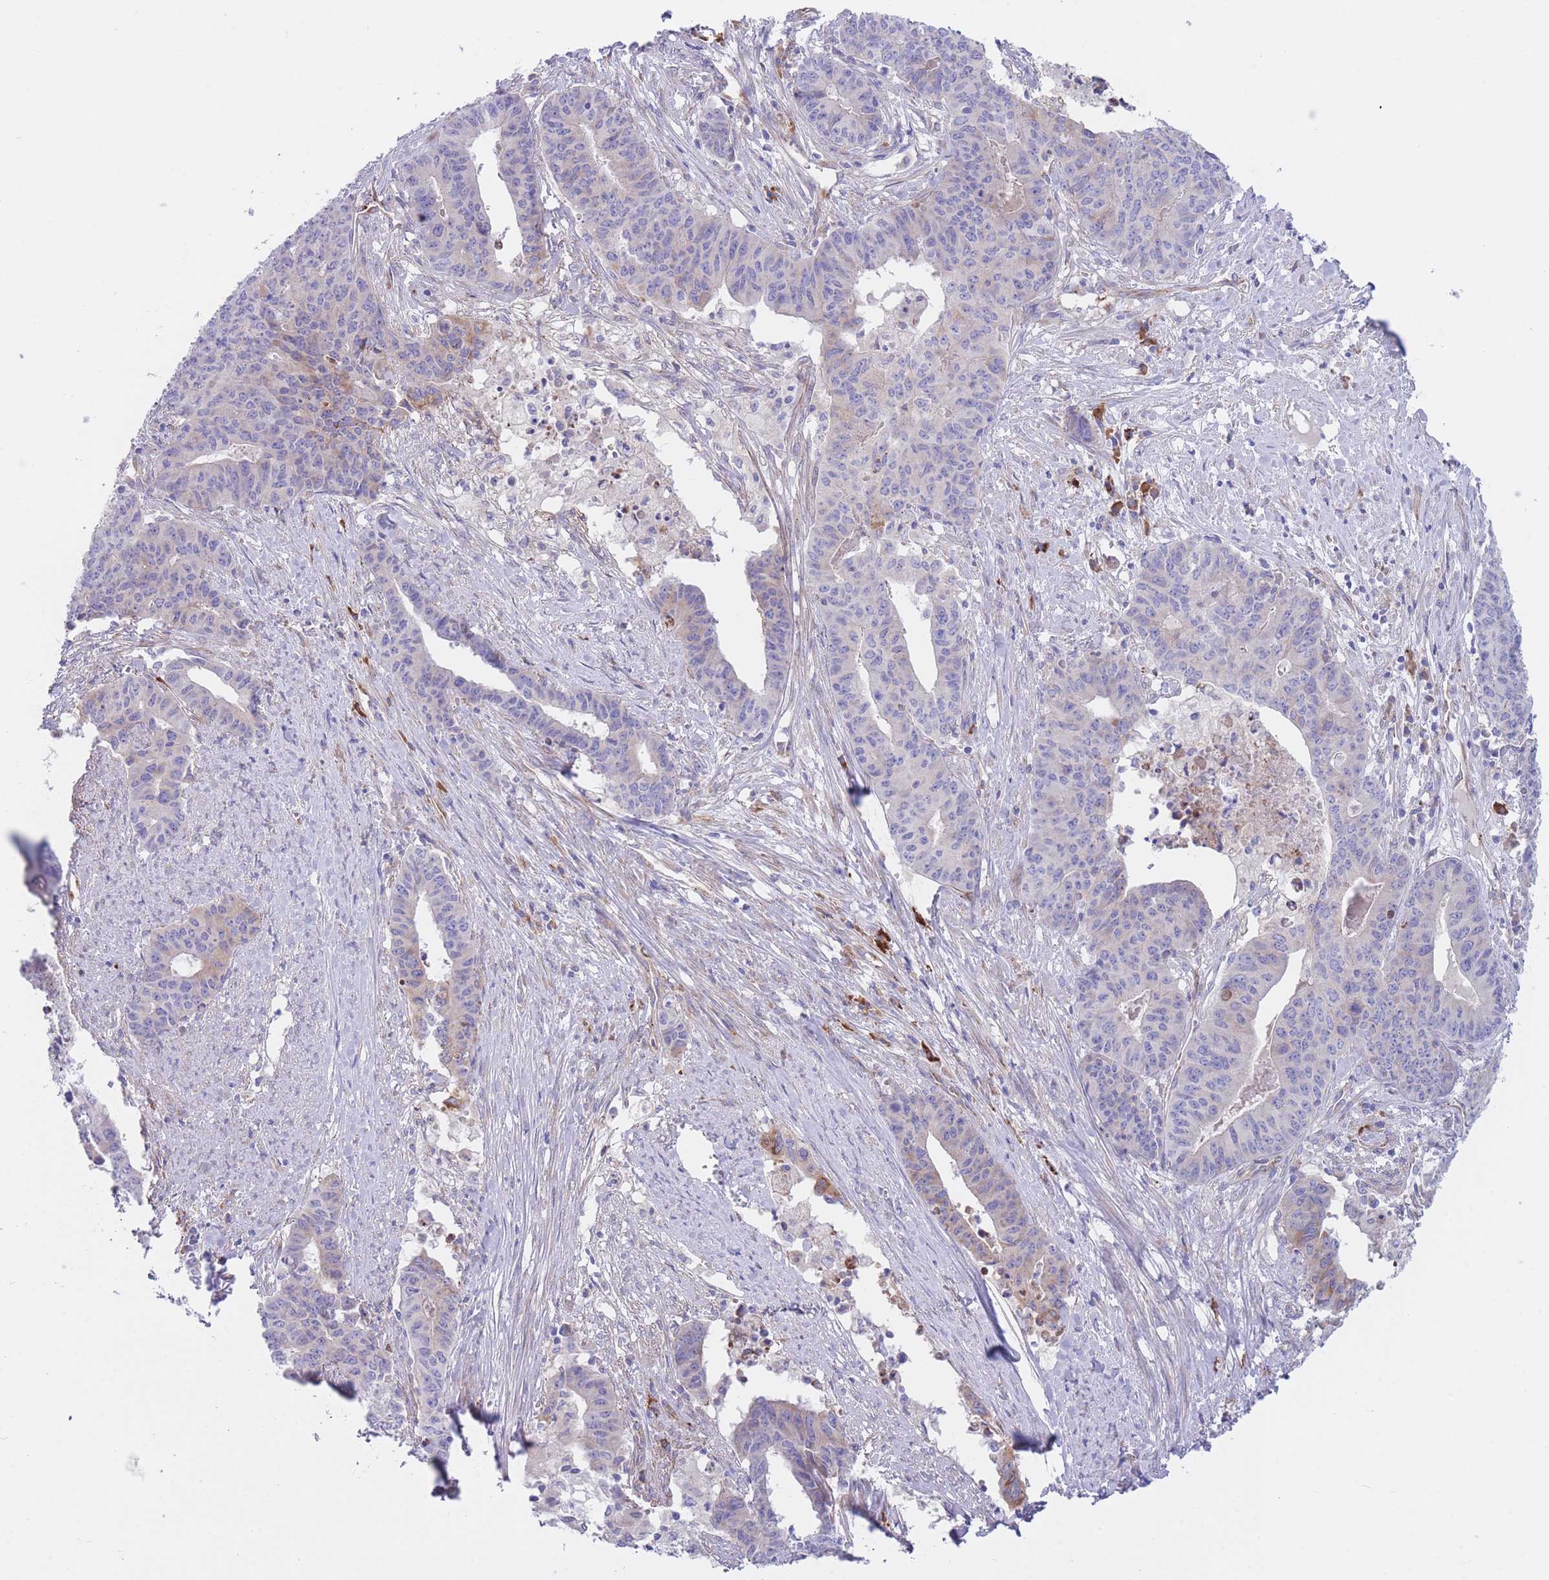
{"staining": {"intensity": "weak", "quantity": "<25%", "location": "cytoplasmic/membranous"}, "tissue": "endometrial cancer", "cell_type": "Tumor cells", "image_type": "cancer", "snomed": [{"axis": "morphology", "description": "Adenocarcinoma, NOS"}, {"axis": "topography", "description": "Endometrium"}], "caption": "Tumor cells are negative for brown protein staining in adenocarcinoma (endometrial). The staining was performed using DAB to visualize the protein expression in brown, while the nuclei were stained in blue with hematoxylin (Magnification: 20x).", "gene": "DET1", "patient": {"sex": "female", "age": 59}}